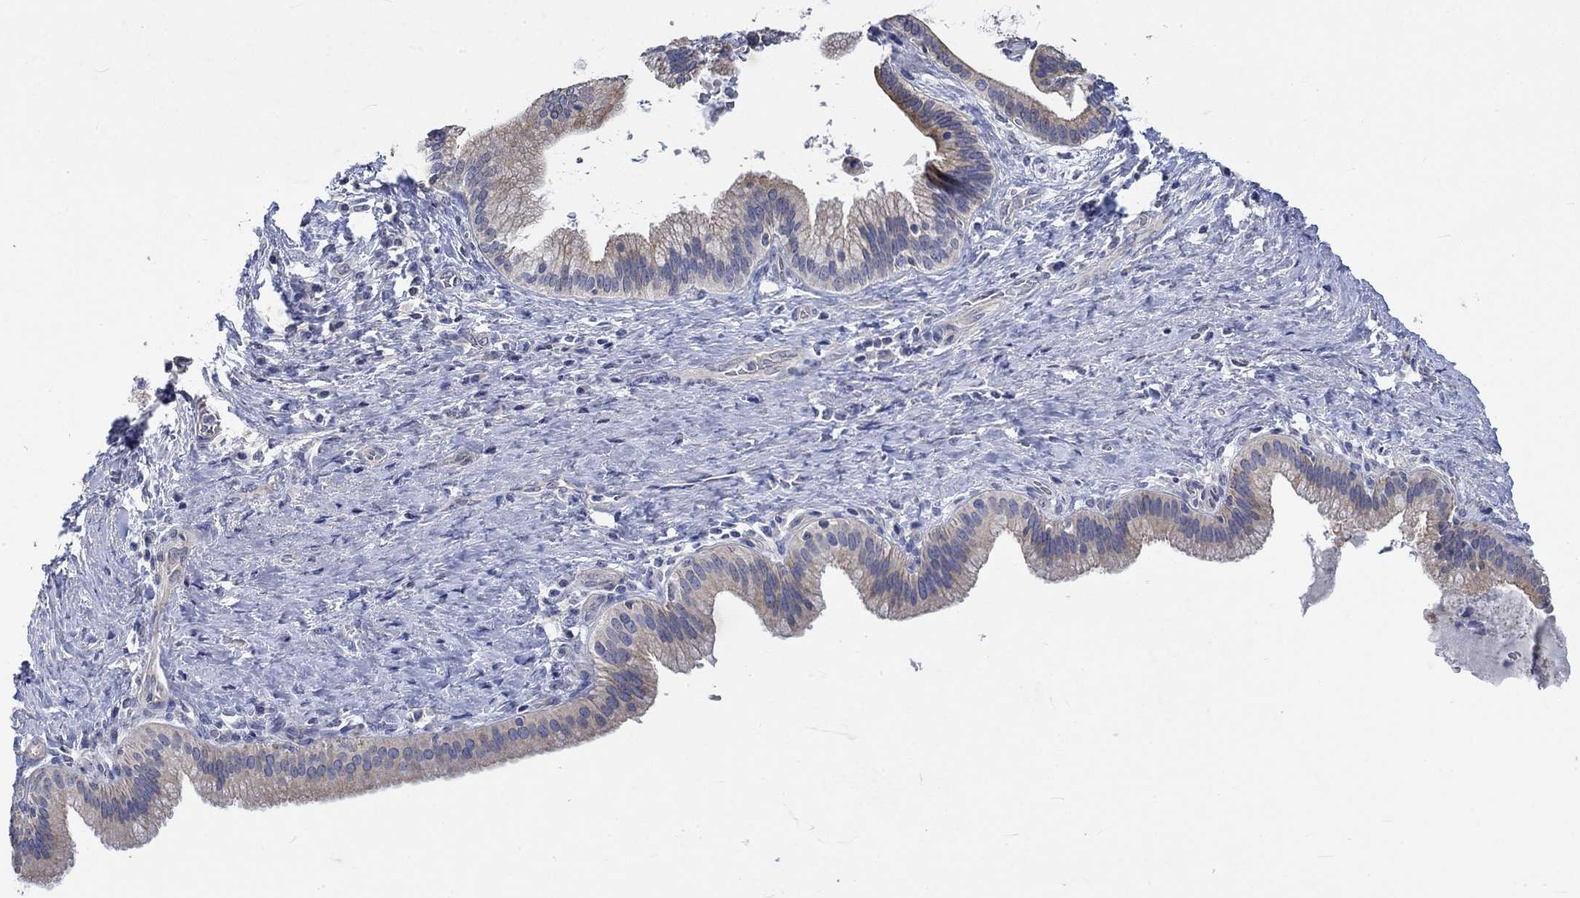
{"staining": {"intensity": "moderate", "quantity": "<25%", "location": "cytoplasmic/membranous"}, "tissue": "liver cancer", "cell_type": "Tumor cells", "image_type": "cancer", "snomed": [{"axis": "morphology", "description": "Cholangiocarcinoma"}, {"axis": "topography", "description": "Liver"}], "caption": "Immunohistochemistry (IHC) (DAB) staining of human liver cancer (cholangiocarcinoma) demonstrates moderate cytoplasmic/membranous protein positivity in approximately <25% of tumor cells.", "gene": "AGRP", "patient": {"sex": "female", "age": 73}}